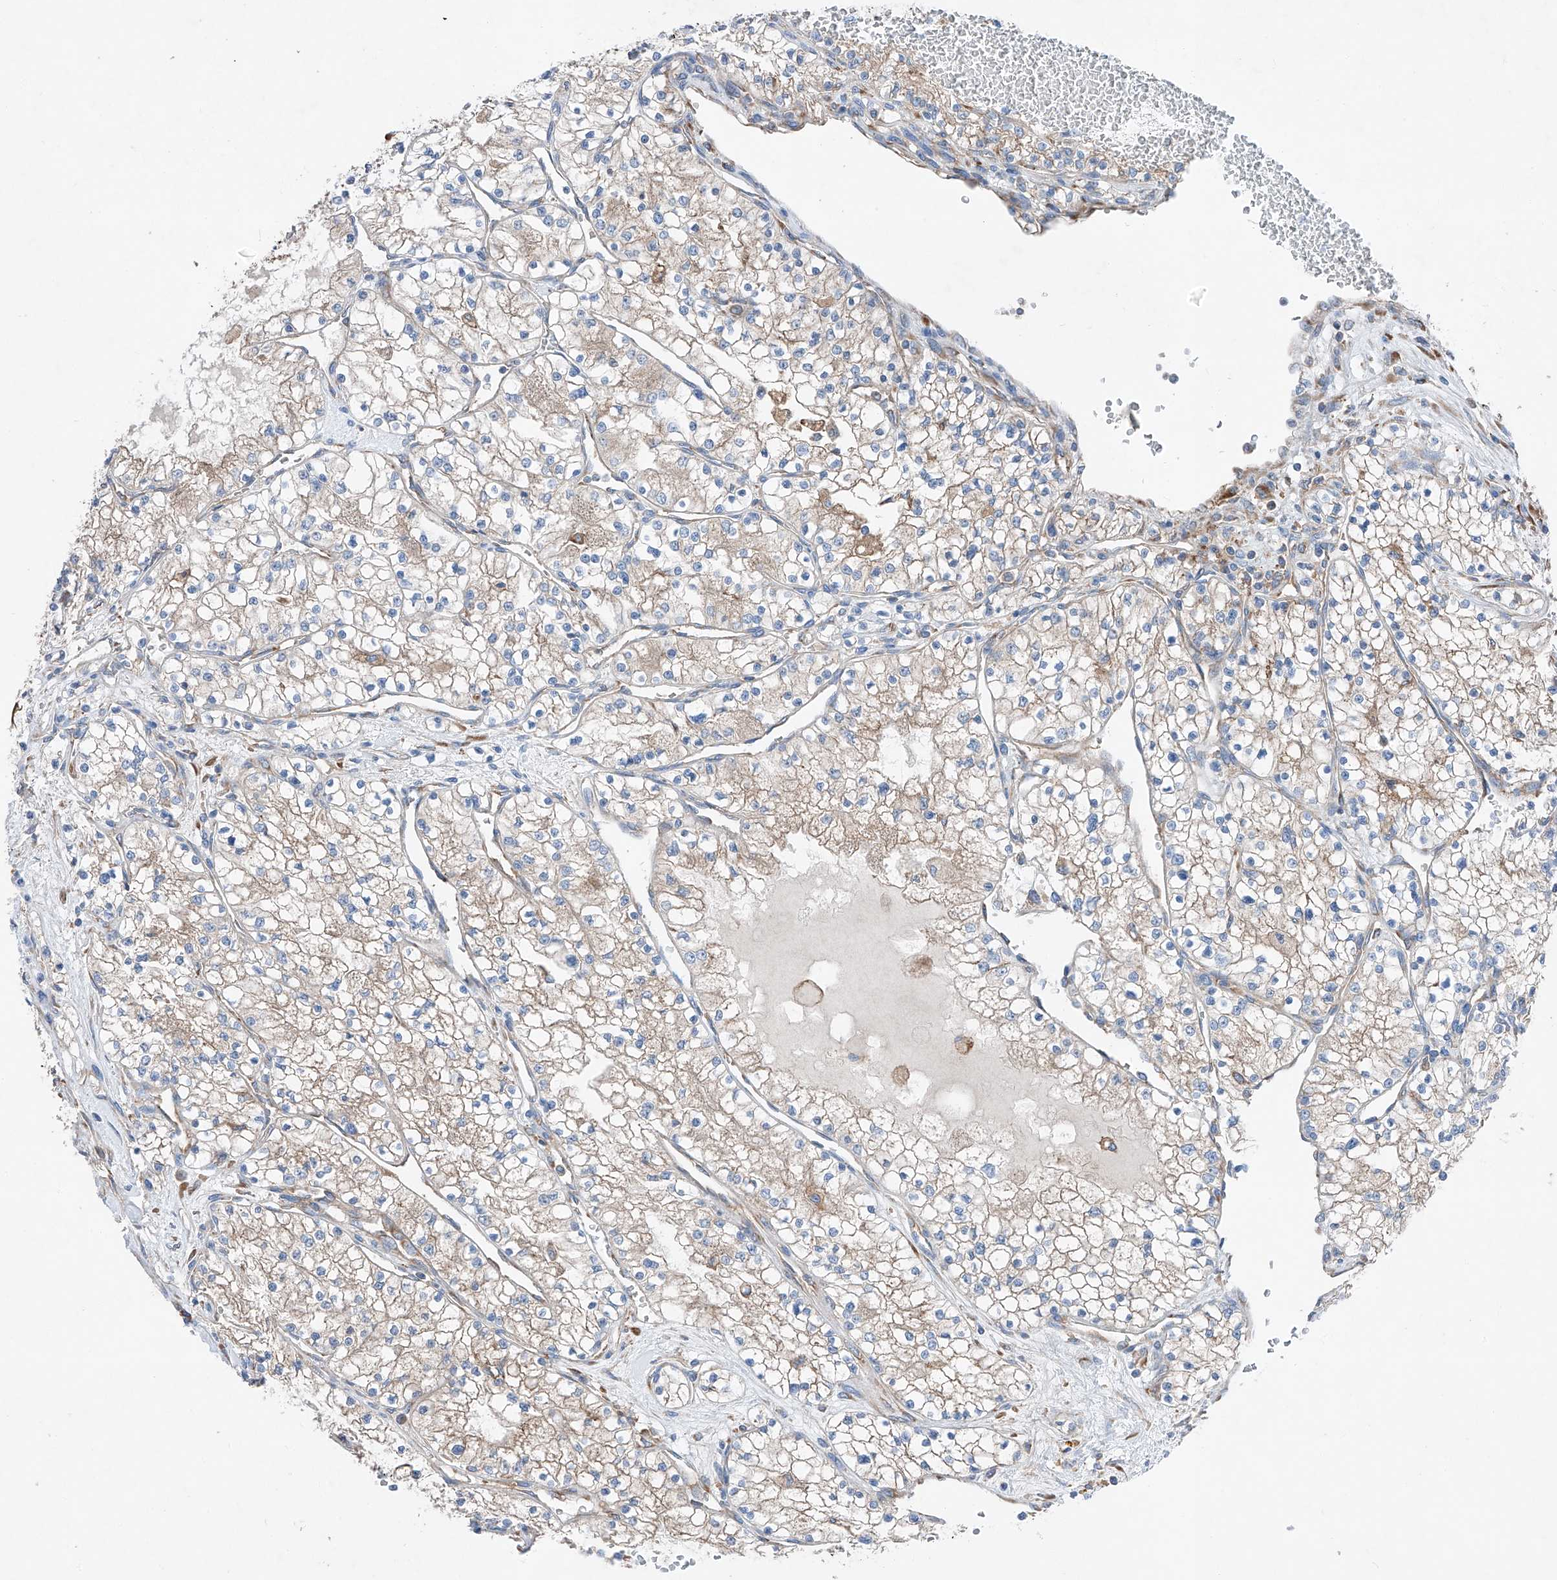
{"staining": {"intensity": "weak", "quantity": "25%-75%", "location": "cytoplasmic/membranous"}, "tissue": "renal cancer", "cell_type": "Tumor cells", "image_type": "cancer", "snomed": [{"axis": "morphology", "description": "Normal tissue, NOS"}, {"axis": "morphology", "description": "Adenocarcinoma, NOS"}, {"axis": "topography", "description": "Kidney"}], "caption": "Adenocarcinoma (renal) was stained to show a protein in brown. There is low levels of weak cytoplasmic/membranous expression in approximately 25%-75% of tumor cells.", "gene": "CRELD1", "patient": {"sex": "male", "age": 68}}